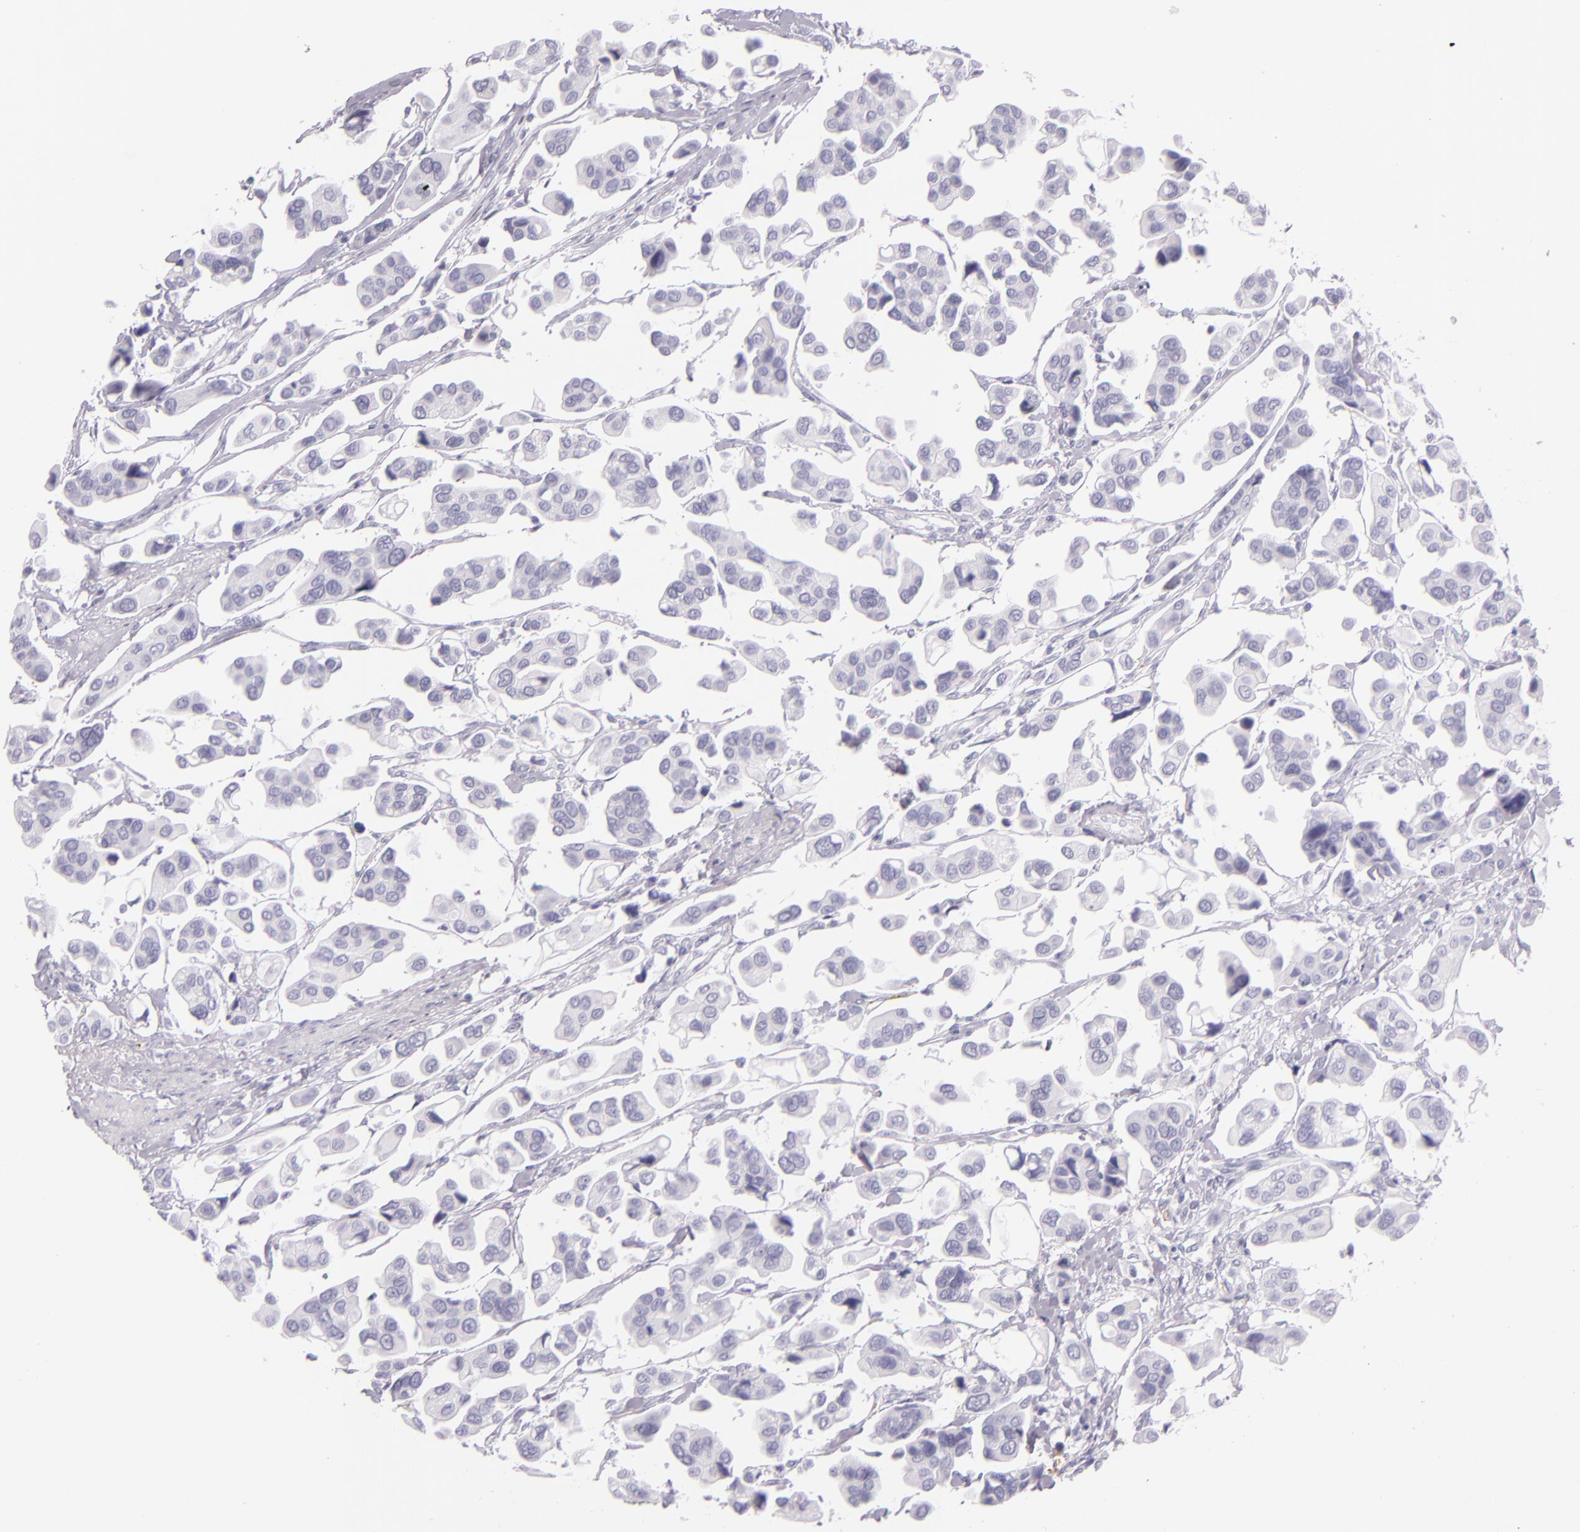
{"staining": {"intensity": "negative", "quantity": "none", "location": "none"}, "tissue": "urothelial cancer", "cell_type": "Tumor cells", "image_type": "cancer", "snomed": [{"axis": "morphology", "description": "Adenocarcinoma, NOS"}, {"axis": "topography", "description": "Urinary bladder"}], "caption": "Immunohistochemistry (IHC) of human adenocarcinoma shows no positivity in tumor cells.", "gene": "SELP", "patient": {"sex": "male", "age": 61}}